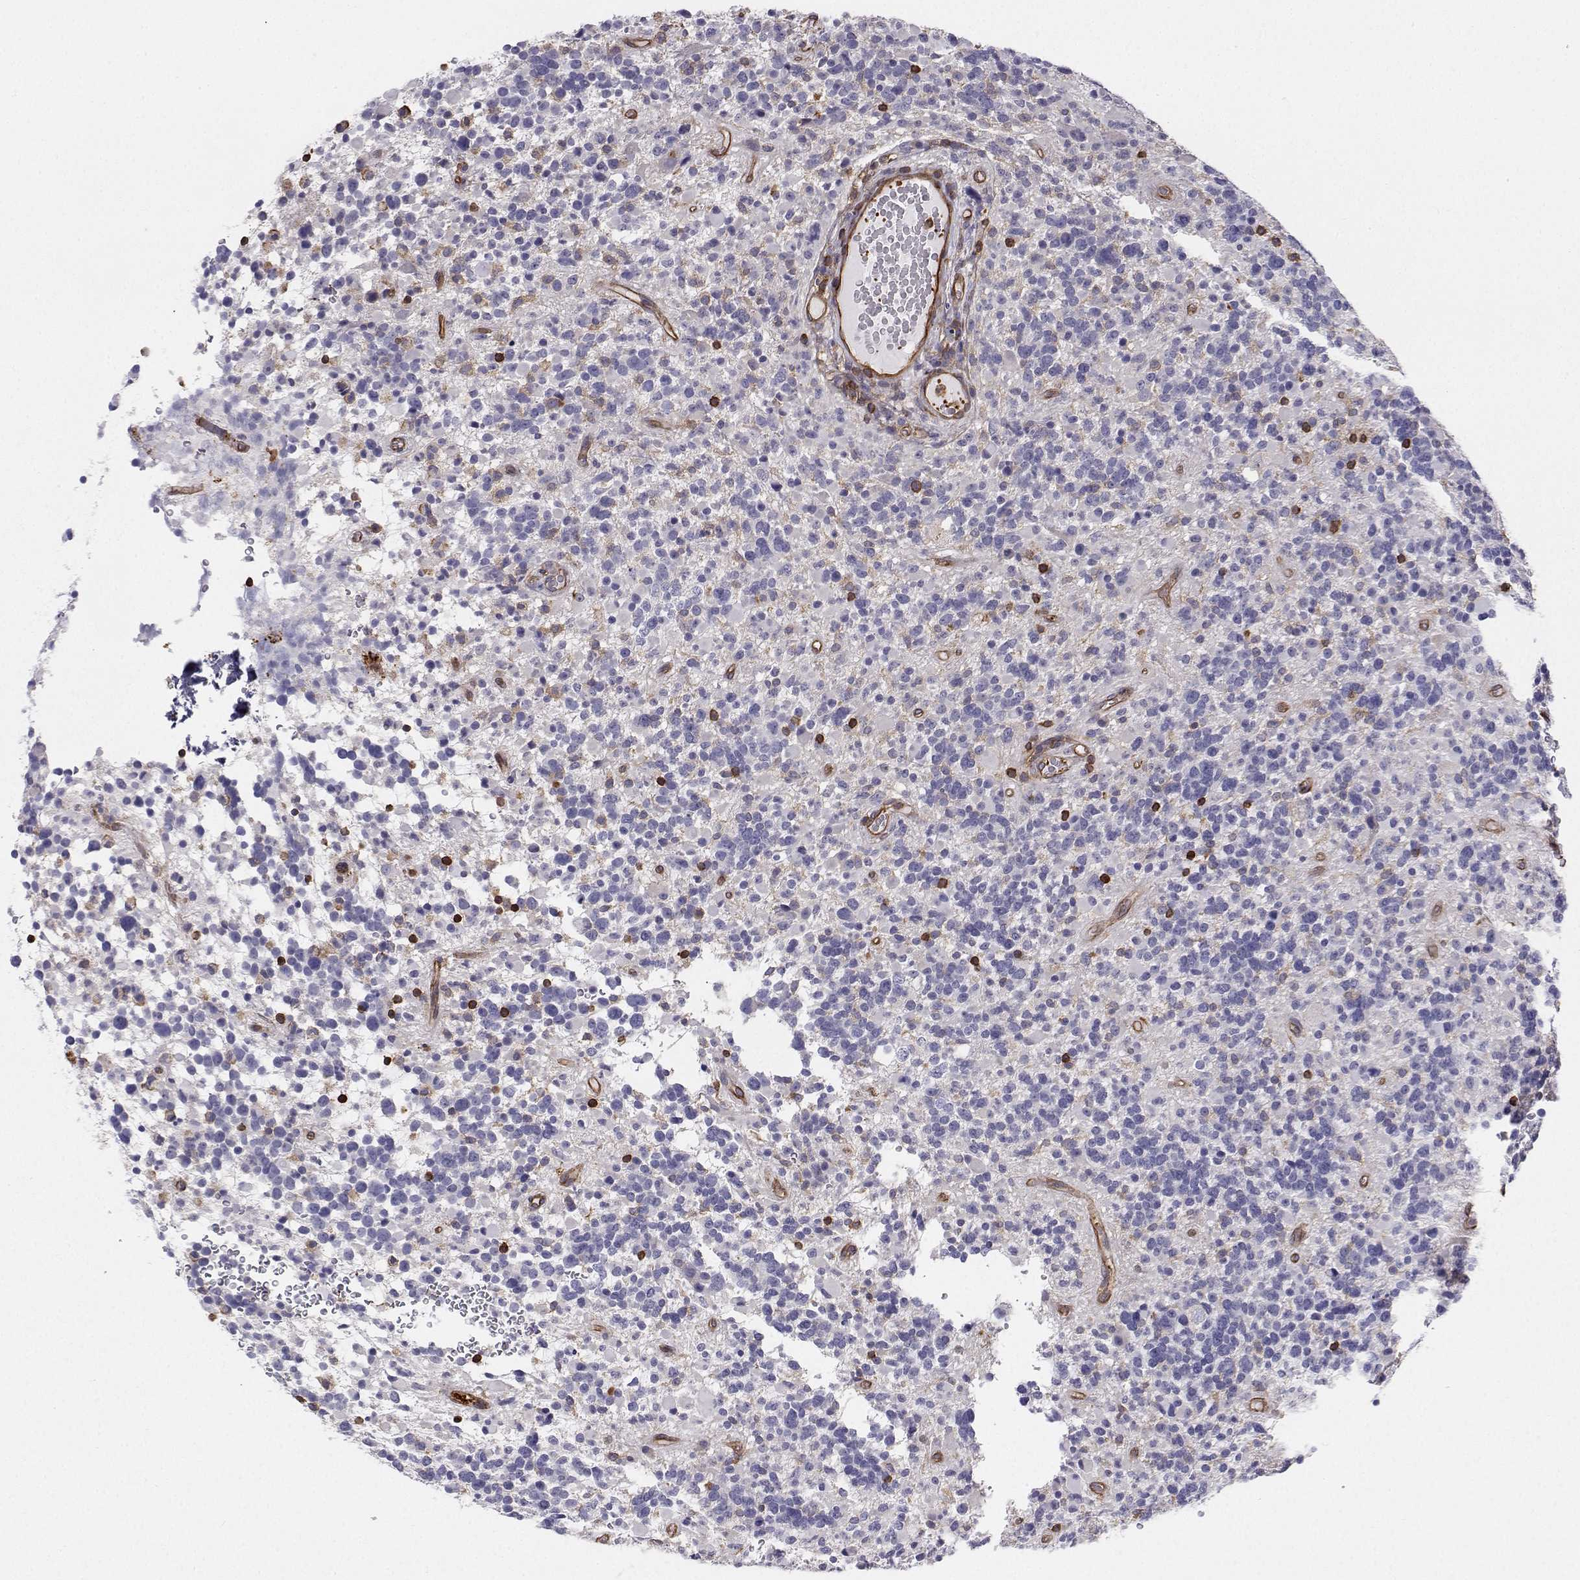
{"staining": {"intensity": "negative", "quantity": "none", "location": "none"}, "tissue": "glioma", "cell_type": "Tumor cells", "image_type": "cancer", "snomed": [{"axis": "morphology", "description": "Glioma, malignant, High grade"}, {"axis": "topography", "description": "Brain"}], "caption": "The immunohistochemistry photomicrograph has no significant positivity in tumor cells of malignant glioma (high-grade) tissue.", "gene": "MYH9", "patient": {"sex": "female", "age": 40}}